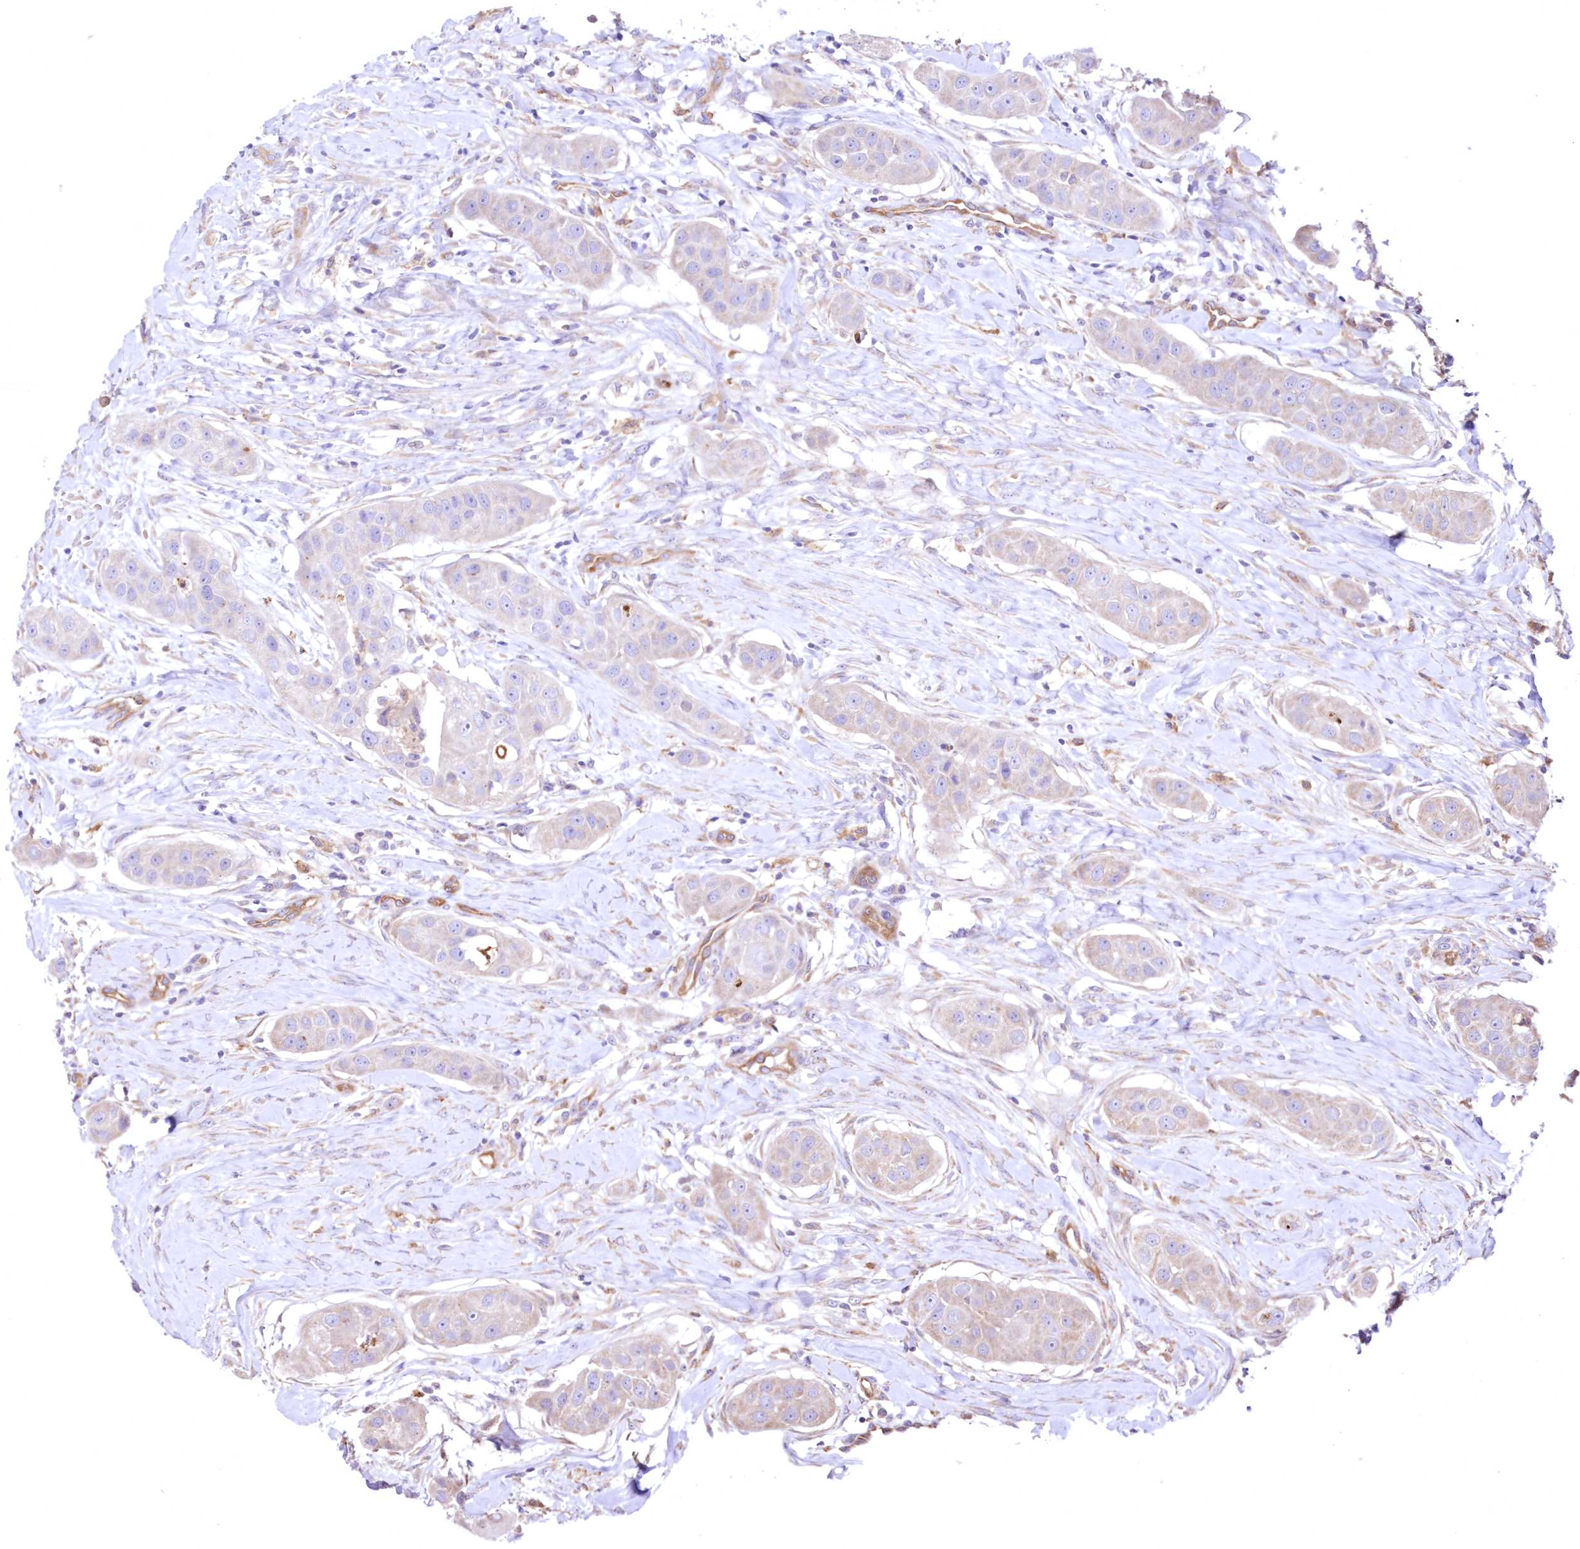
{"staining": {"intensity": "negative", "quantity": "none", "location": "none"}, "tissue": "head and neck cancer", "cell_type": "Tumor cells", "image_type": "cancer", "snomed": [{"axis": "morphology", "description": "Normal tissue, NOS"}, {"axis": "morphology", "description": "Squamous cell carcinoma, NOS"}, {"axis": "topography", "description": "Skeletal muscle"}, {"axis": "topography", "description": "Head-Neck"}], "caption": "This is an immunohistochemistry (IHC) image of head and neck cancer. There is no staining in tumor cells.", "gene": "FCHO2", "patient": {"sex": "male", "age": 51}}